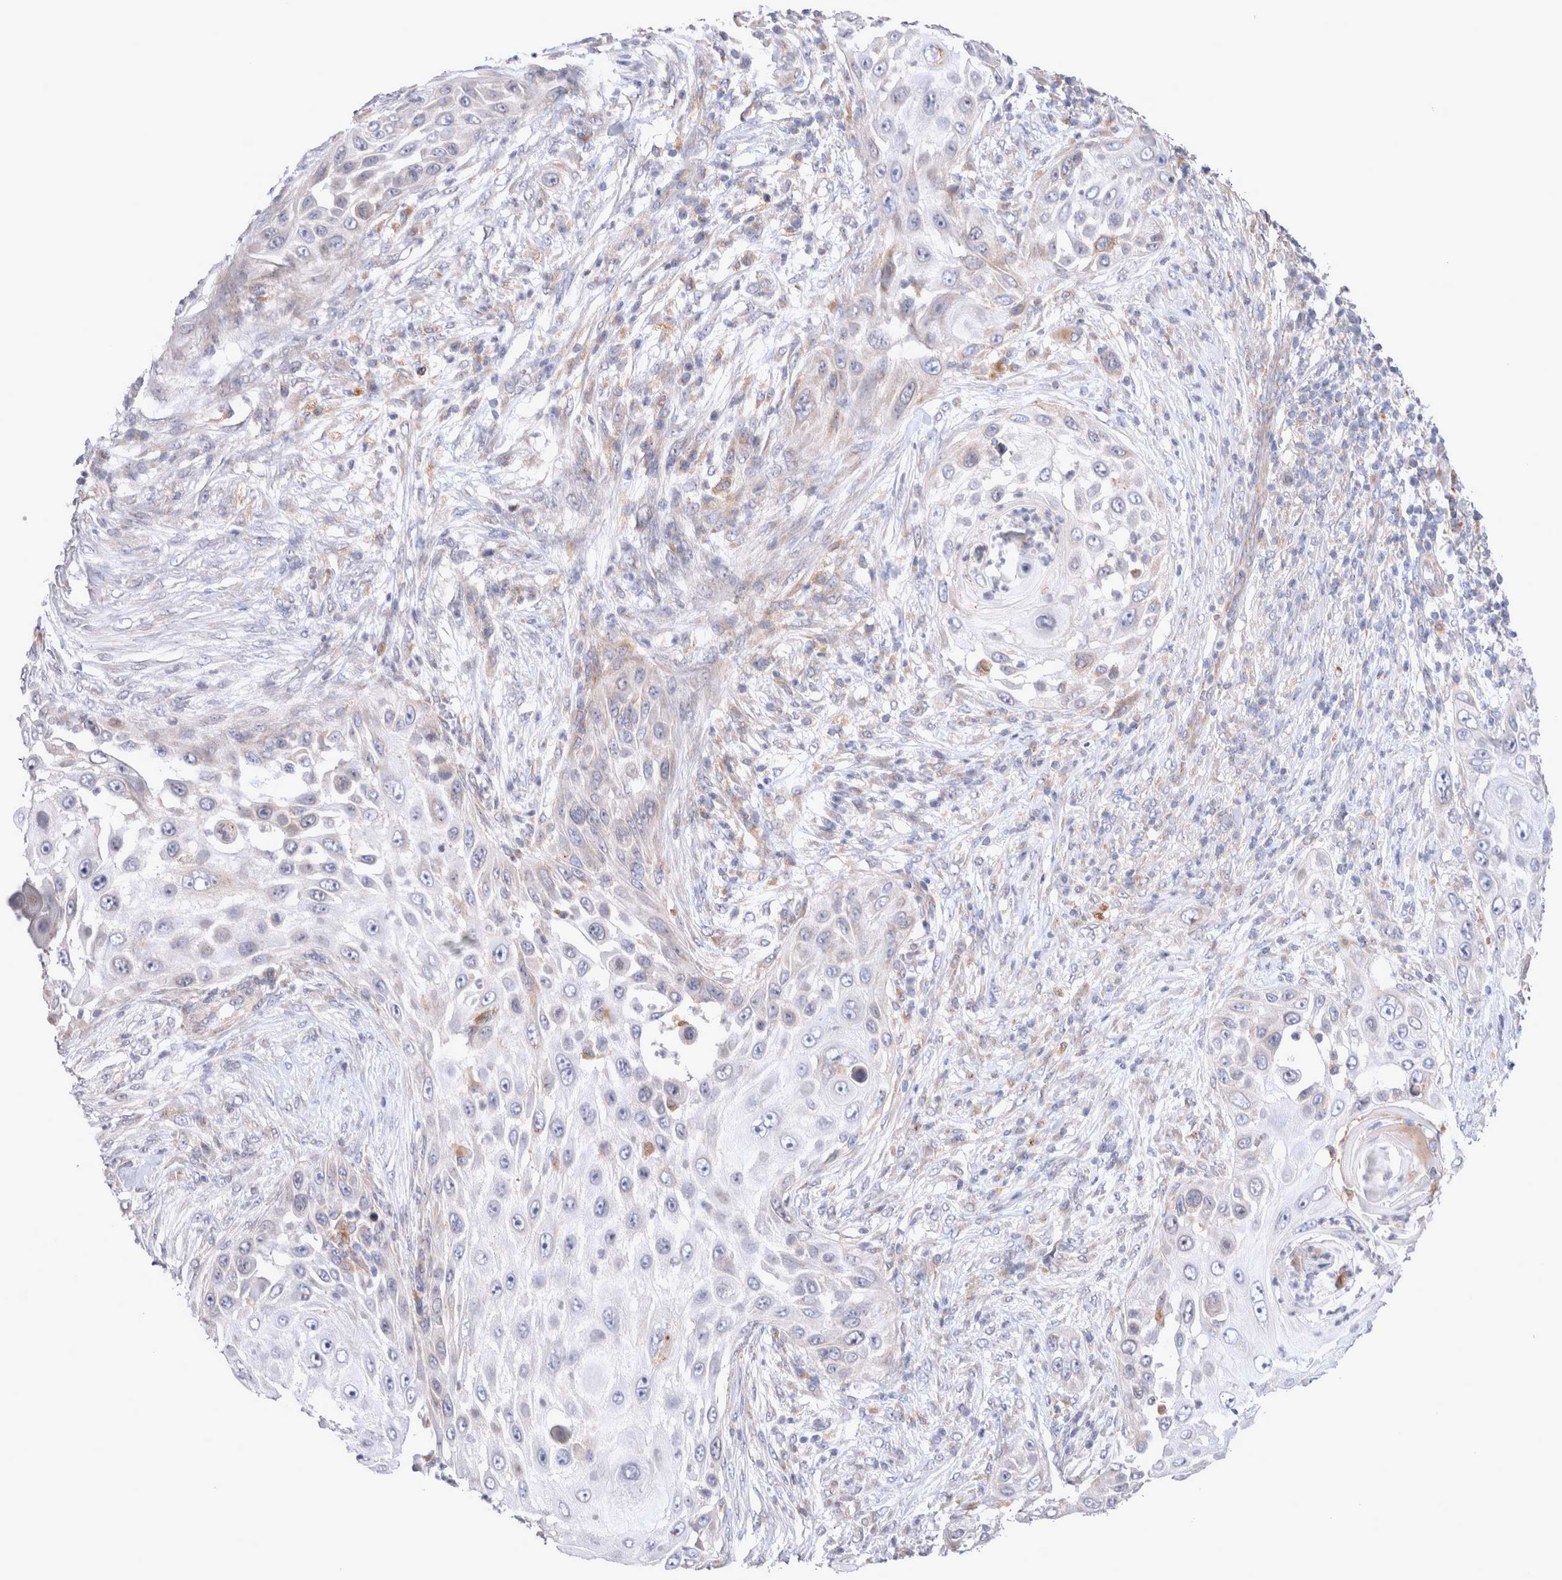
{"staining": {"intensity": "weak", "quantity": "<25%", "location": "cytoplasmic/membranous"}, "tissue": "skin cancer", "cell_type": "Tumor cells", "image_type": "cancer", "snomed": [{"axis": "morphology", "description": "Squamous cell carcinoma, NOS"}, {"axis": "topography", "description": "Skin"}], "caption": "Micrograph shows no protein expression in tumor cells of skin cancer (squamous cell carcinoma) tissue.", "gene": "NPC1", "patient": {"sex": "female", "age": 44}}